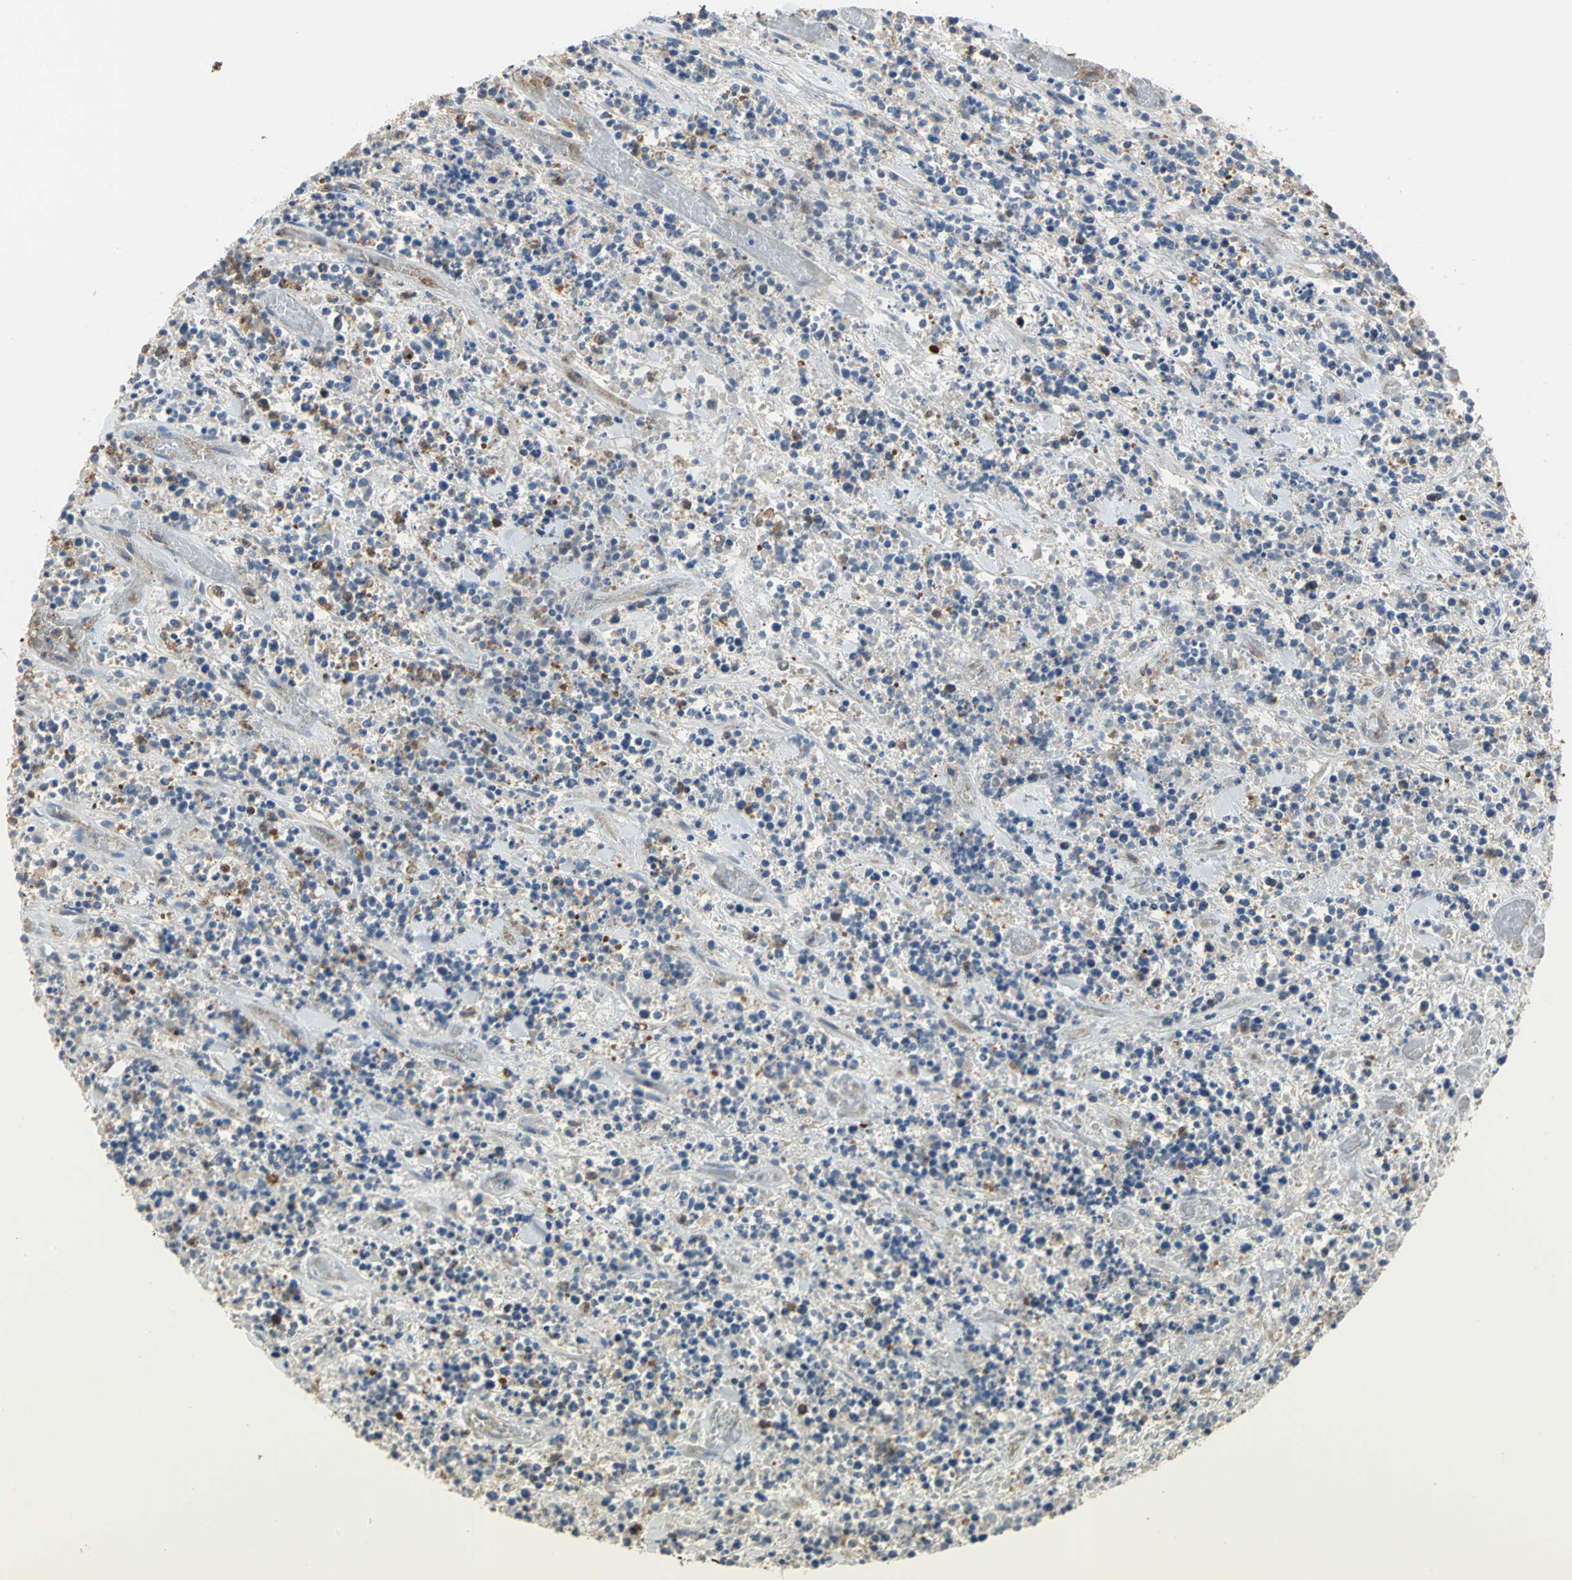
{"staining": {"intensity": "moderate", "quantity": "<25%", "location": "cytoplasmic/membranous"}, "tissue": "lymphoma", "cell_type": "Tumor cells", "image_type": "cancer", "snomed": [{"axis": "morphology", "description": "Malignant lymphoma, non-Hodgkin's type, High grade"}, {"axis": "topography", "description": "Soft tissue"}], "caption": "Lymphoma was stained to show a protein in brown. There is low levels of moderate cytoplasmic/membranous expression in about <25% of tumor cells. Using DAB (brown) and hematoxylin (blue) stains, captured at high magnification using brightfield microscopy.", "gene": "DLGAP5", "patient": {"sex": "male", "age": 18}}